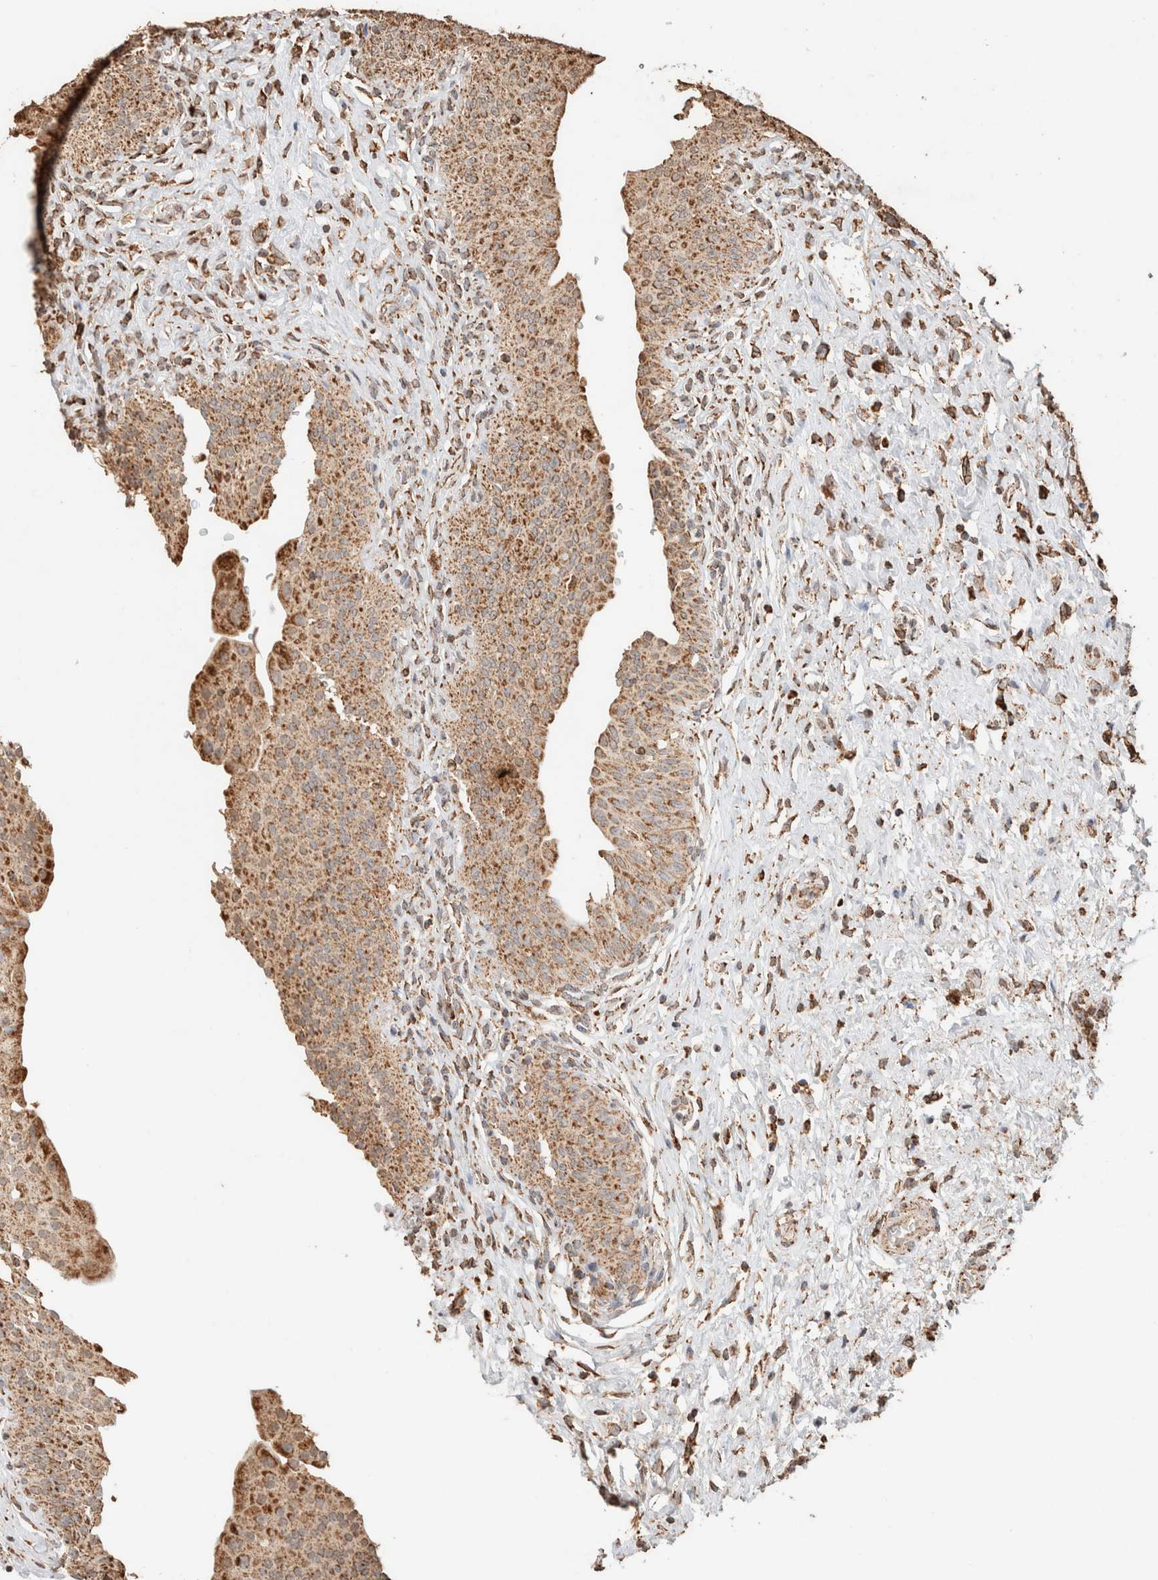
{"staining": {"intensity": "strong", "quantity": ">75%", "location": "cytoplasmic/membranous"}, "tissue": "urinary bladder", "cell_type": "Urothelial cells", "image_type": "normal", "snomed": [{"axis": "morphology", "description": "Normal tissue, NOS"}, {"axis": "topography", "description": "Urinary bladder"}], "caption": "Immunohistochemistry (IHC) photomicrograph of benign urinary bladder: human urinary bladder stained using IHC exhibits high levels of strong protein expression localized specifically in the cytoplasmic/membranous of urothelial cells, appearing as a cytoplasmic/membranous brown color.", "gene": "SDC2", "patient": {"sex": "male", "age": 46}}